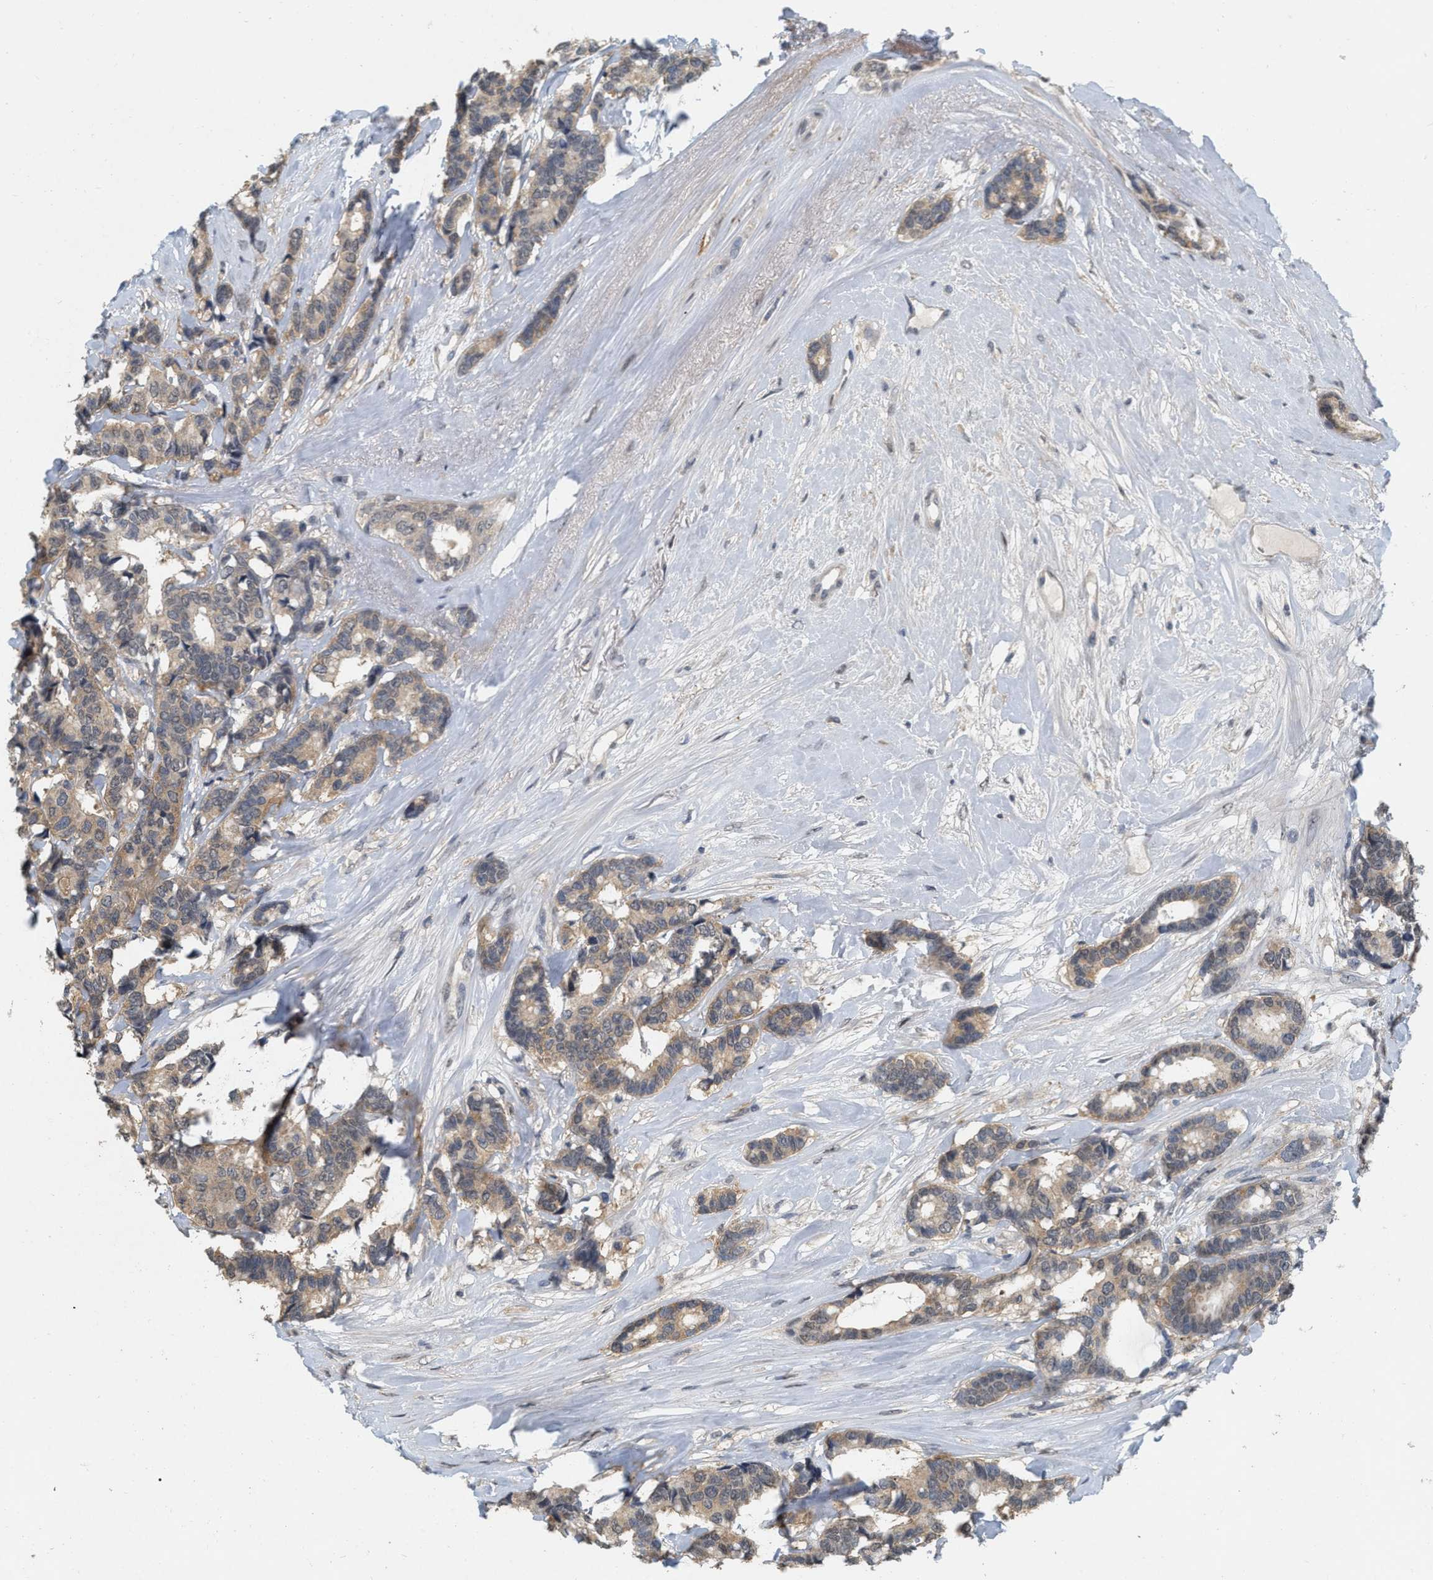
{"staining": {"intensity": "weak", "quantity": ">75%", "location": "cytoplasmic/membranous"}, "tissue": "breast cancer", "cell_type": "Tumor cells", "image_type": "cancer", "snomed": [{"axis": "morphology", "description": "Duct carcinoma"}, {"axis": "topography", "description": "Breast"}], "caption": "The histopathology image displays immunohistochemical staining of intraductal carcinoma (breast). There is weak cytoplasmic/membranous staining is seen in about >75% of tumor cells.", "gene": "RUVBL1", "patient": {"sex": "female", "age": 87}}